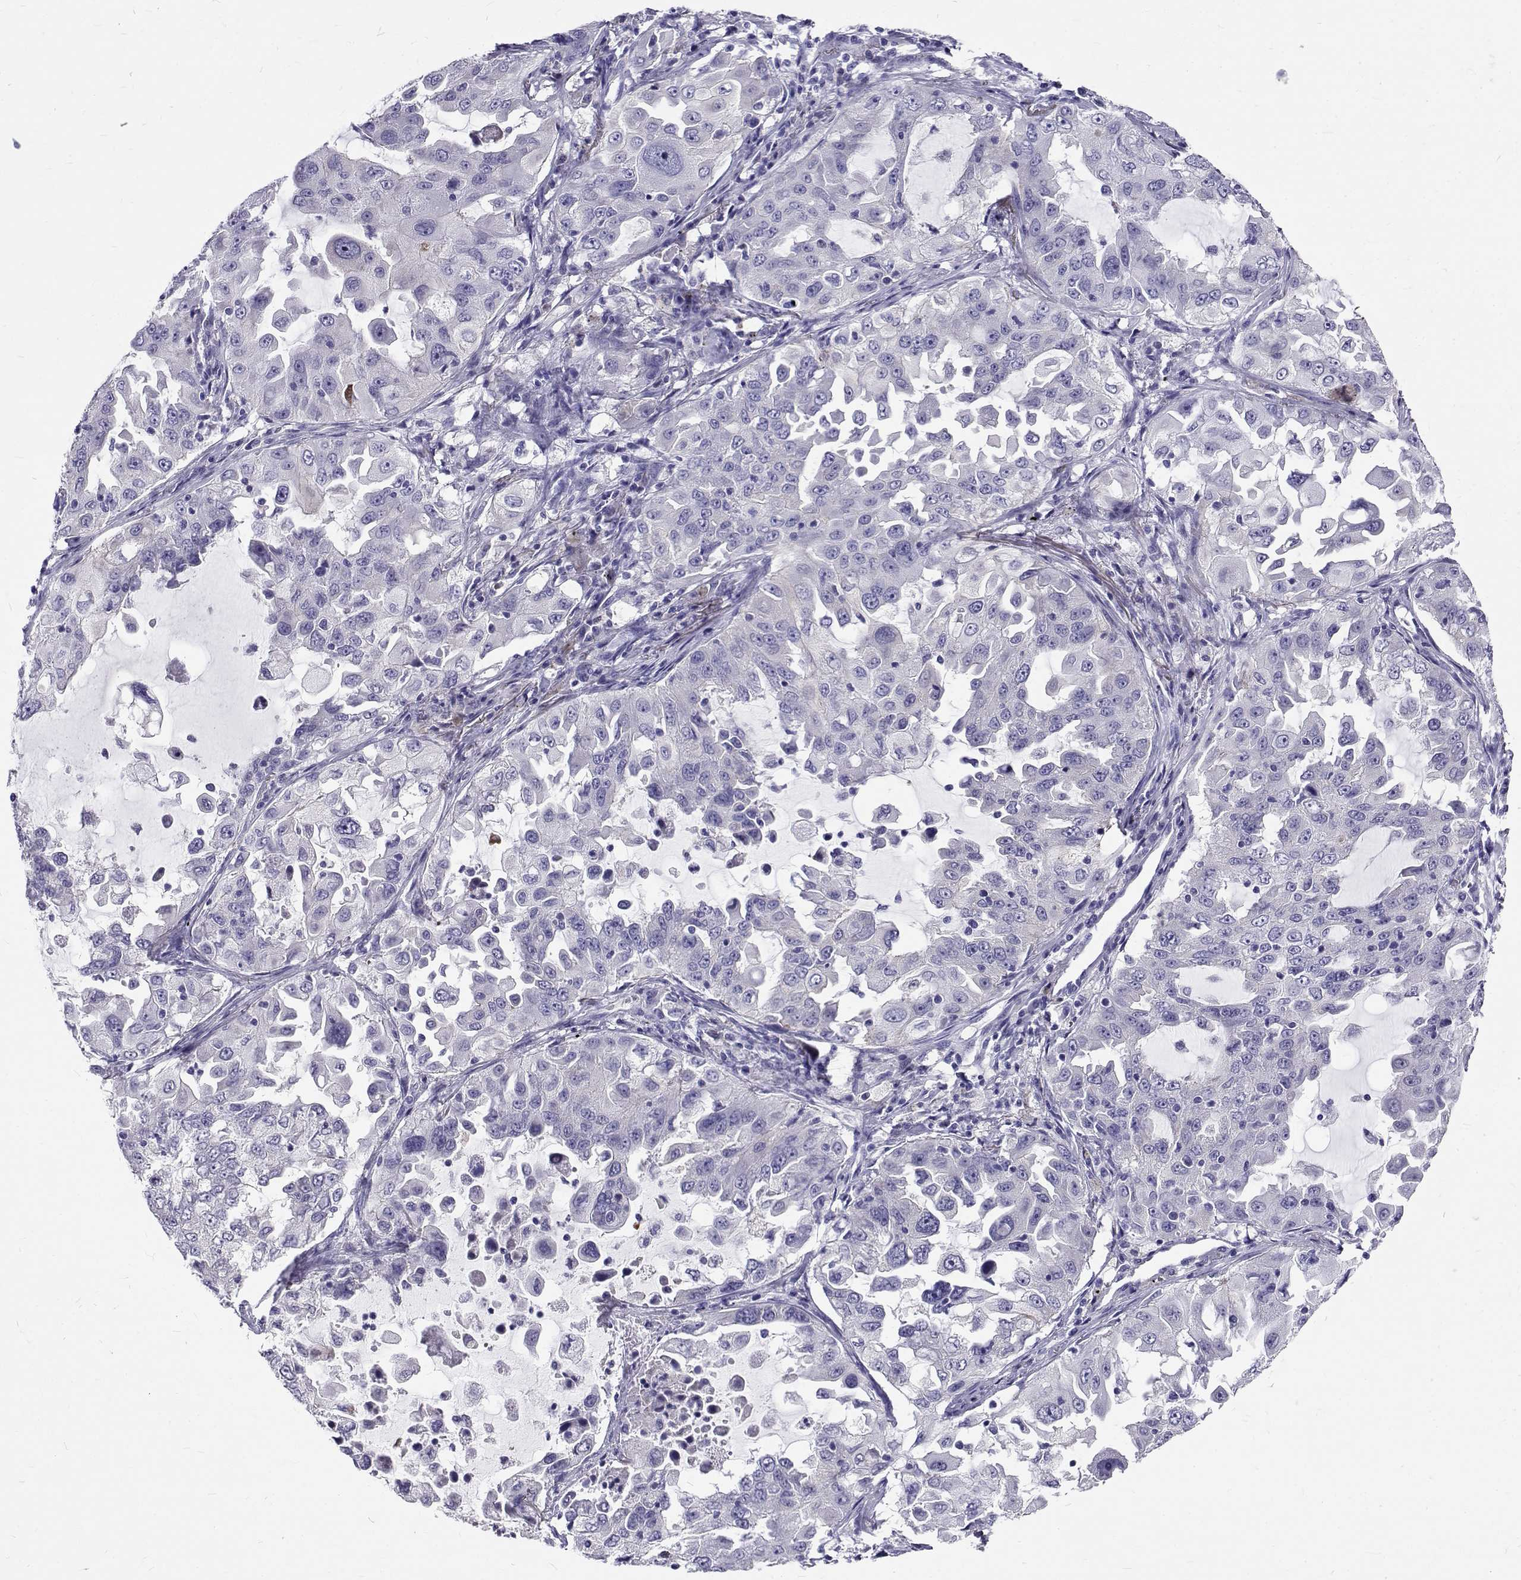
{"staining": {"intensity": "negative", "quantity": "none", "location": "none"}, "tissue": "lung cancer", "cell_type": "Tumor cells", "image_type": "cancer", "snomed": [{"axis": "morphology", "description": "Adenocarcinoma, NOS"}, {"axis": "topography", "description": "Lung"}], "caption": "Adenocarcinoma (lung) was stained to show a protein in brown. There is no significant staining in tumor cells. Nuclei are stained in blue.", "gene": "IGSF1", "patient": {"sex": "female", "age": 61}}